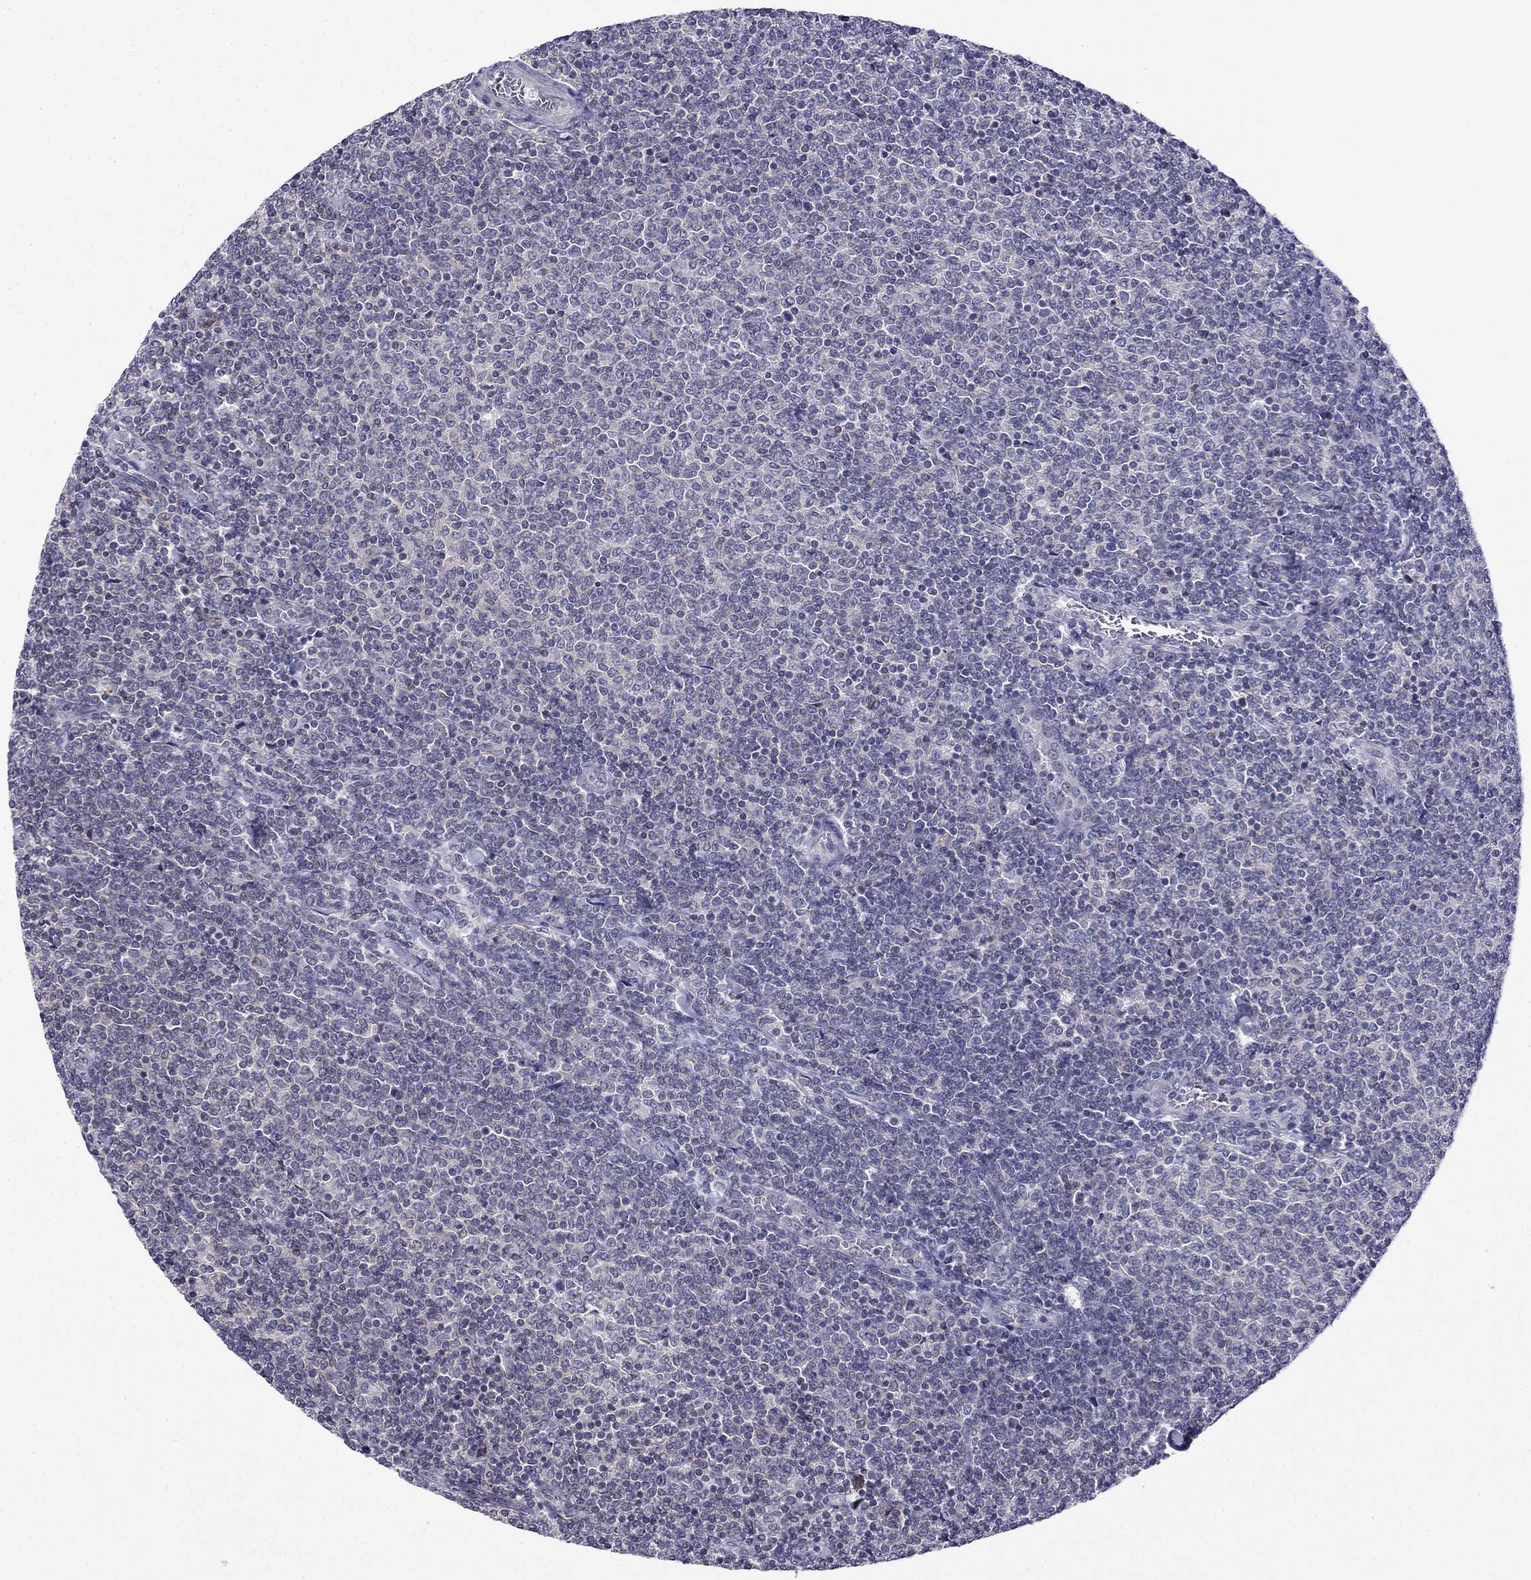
{"staining": {"intensity": "negative", "quantity": "none", "location": "none"}, "tissue": "lymphoma", "cell_type": "Tumor cells", "image_type": "cancer", "snomed": [{"axis": "morphology", "description": "Malignant lymphoma, non-Hodgkin's type, Low grade"}, {"axis": "topography", "description": "Lymph node"}], "caption": "Tumor cells show no significant protein expression in low-grade malignant lymphoma, non-Hodgkin's type.", "gene": "PRR18", "patient": {"sex": "male", "age": 52}}